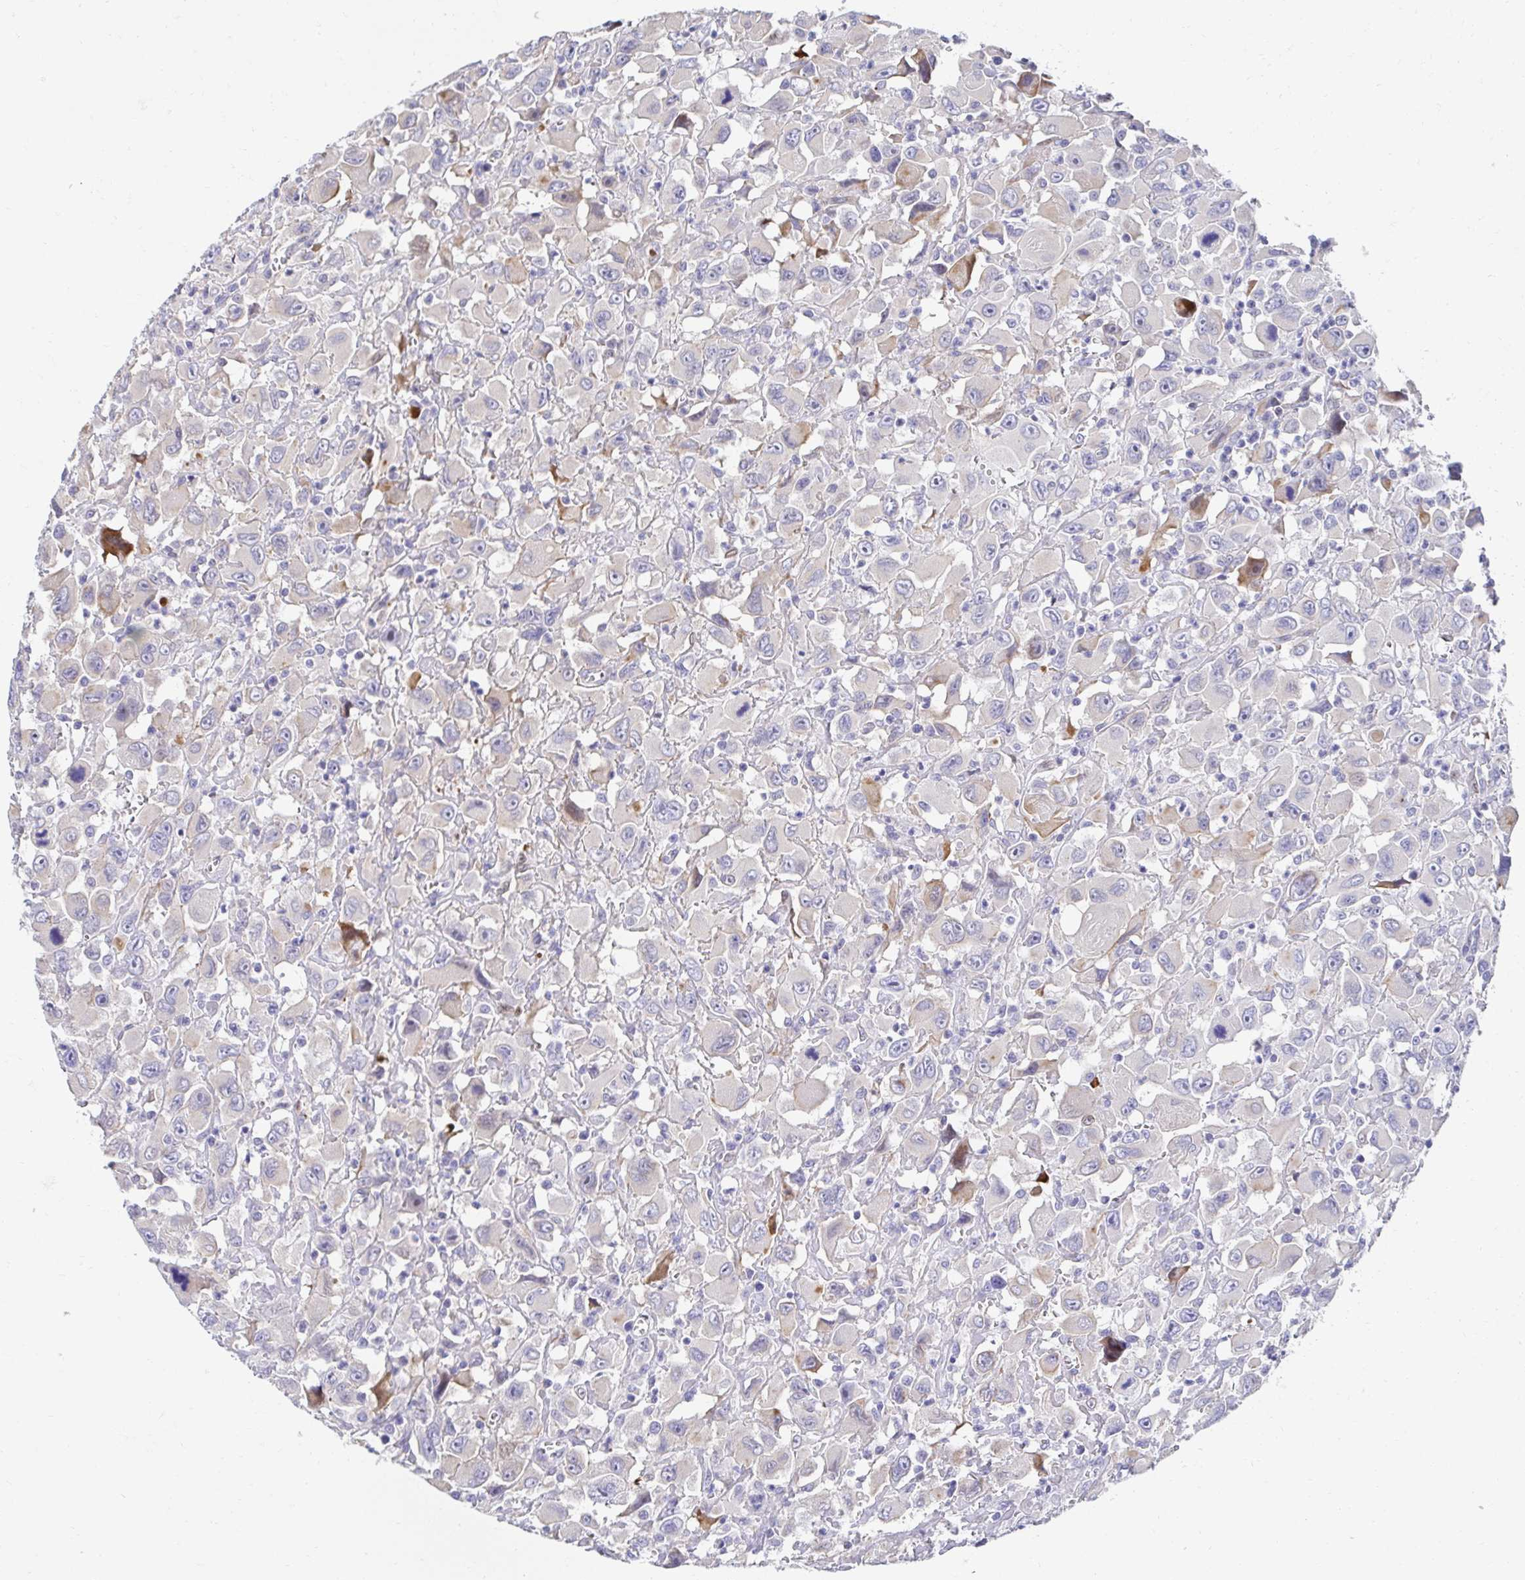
{"staining": {"intensity": "negative", "quantity": "none", "location": "none"}, "tissue": "head and neck cancer", "cell_type": "Tumor cells", "image_type": "cancer", "snomed": [{"axis": "morphology", "description": "Squamous cell carcinoma, NOS"}, {"axis": "morphology", "description": "Squamous cell carcinoma, metastatic, NOS"}, {"axis": "topography", "description": "Oral tissue"}, {"axis": "topography", "description": "Head-Neck"}], "caption": "Tumor cells are negative for protein expression in human head and neck cancer (metastatic squamous cell carcinoma).", "gene": "AKAP14", "patient": {"sex": "female", "age": 85}}